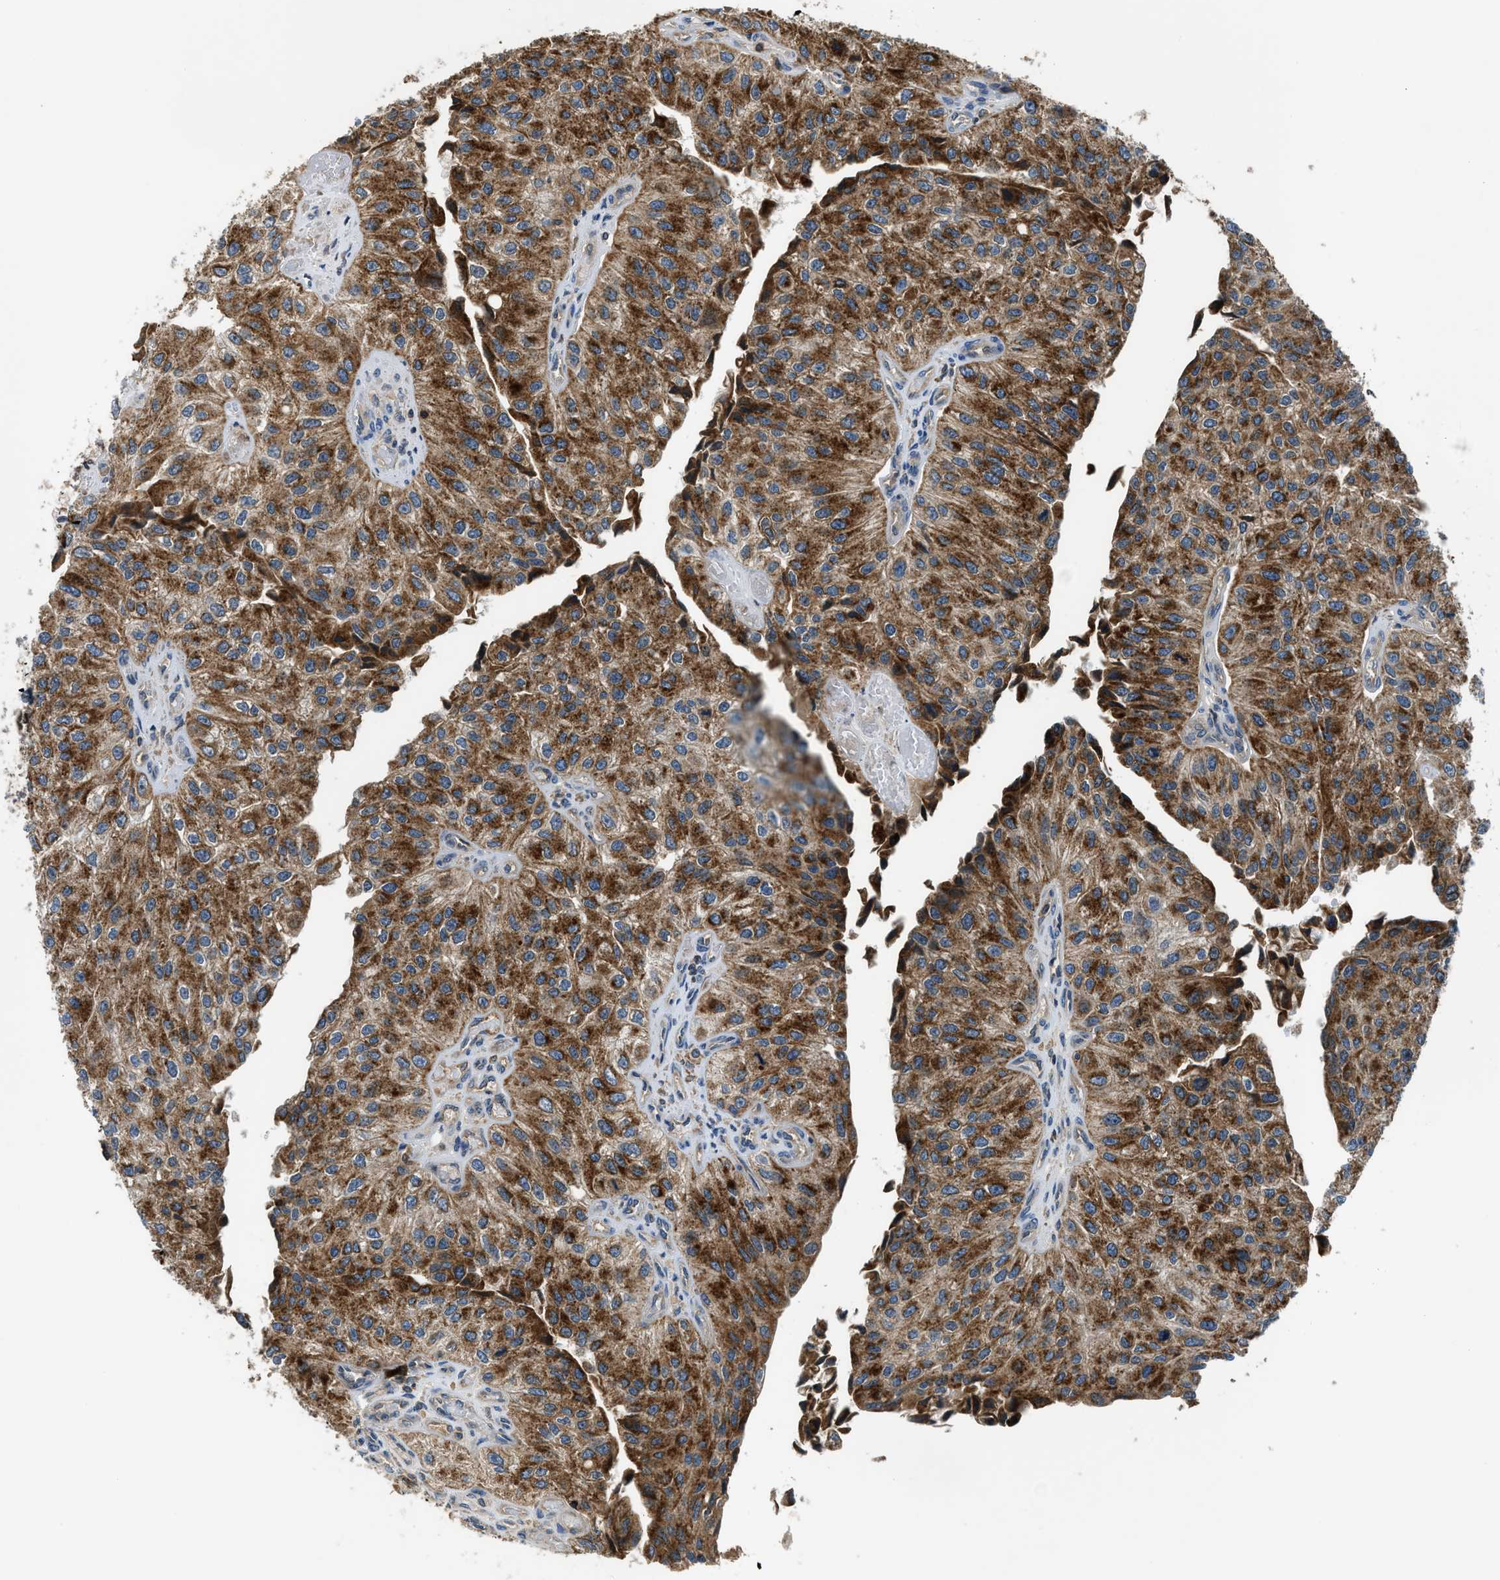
{"staining": {"intensity": "strong", "quantity": ">75%", "location": "cytoplasmic/membranous"}, "tissue": "urothelial cancer", "cell_type": "Tumor cells", "image_type": "cancer", "snomed": [{"axis": "morphology", "description": "Urothelial carcinoma, High grade"}, {"axis": "topography", "description": "Kidney"}, {"axis": "topography", "description": "Urinary bladder"}], "caption": "Immunohistochemistry (IHC) photomicrograph of human urothelial cancer stained for a protein (brown), which demonstrates high levels of strong cytoplasmic/membranous expression in about >75% of tumor cells.", "gene": "PAFAH2", "patient": {"sex": "male", "age": 77}}